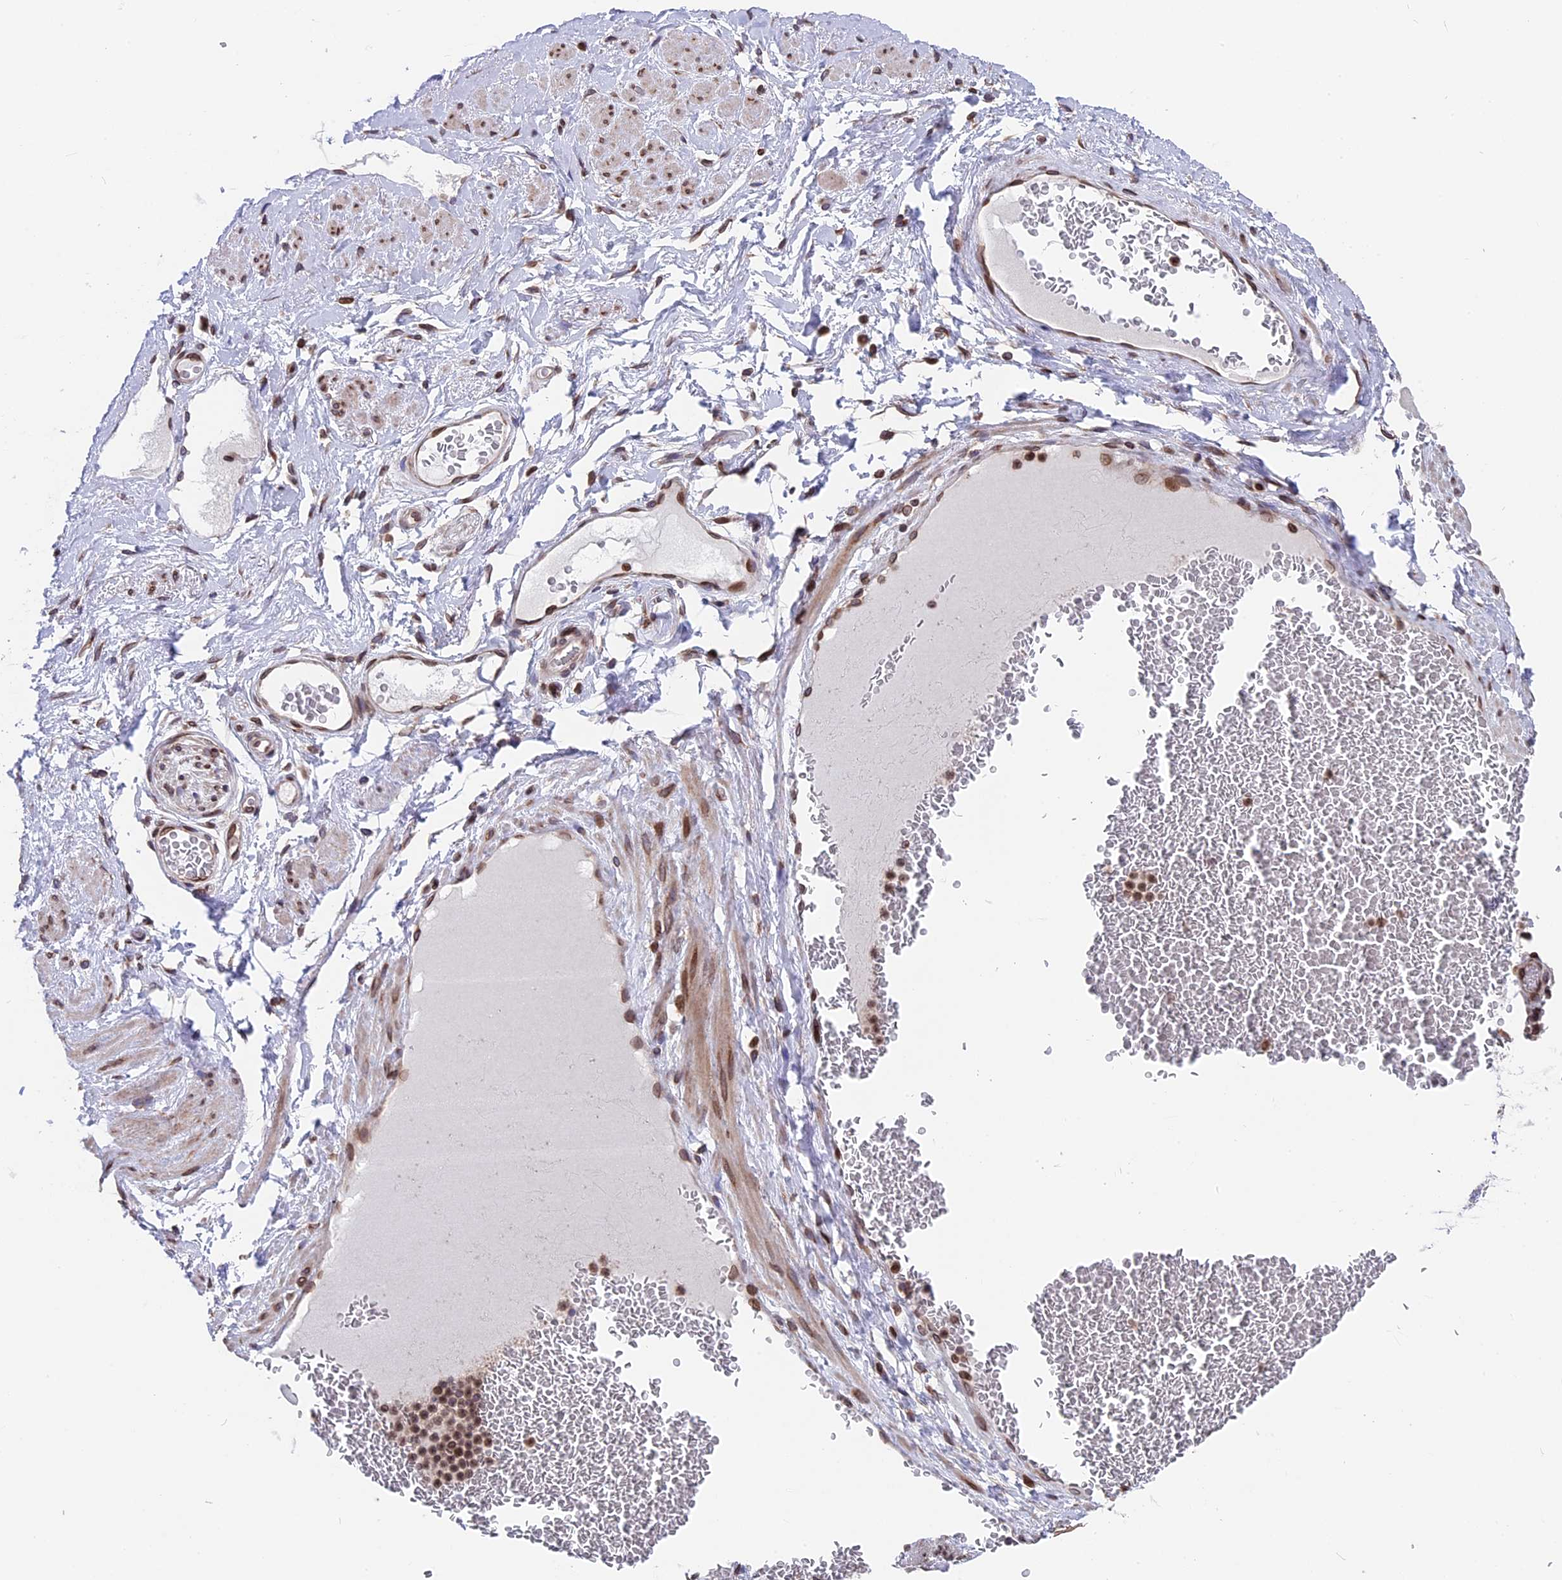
{"staining": {"intensity": "moderate", "quantity": ">75%", "location": "nuclear"}, "tissue": "soft tissue", "cell_type": "Fibroblasts", "image_type": "normal", "snomed": [{"axis": "morphology", "description": "Normal tissue, NOS"}, {"axis": "morphology", "description": "Adenocarcinoma, NOS"}, {"axis": "topography", "description": "Rectum"}, {"axis": "topography", "description": "Vagina"}, {"axis": "topography", "description": "Peripheral nerve tissue"}], "caption": "Benign soft tissue displays moderate nuclear staining in about >75% of fibroblasts (Brightfield microscopy of DAB IHC at high magnification)..", "gene": "PTCHD4", "patient": {"sex": "female", "age": 71}}